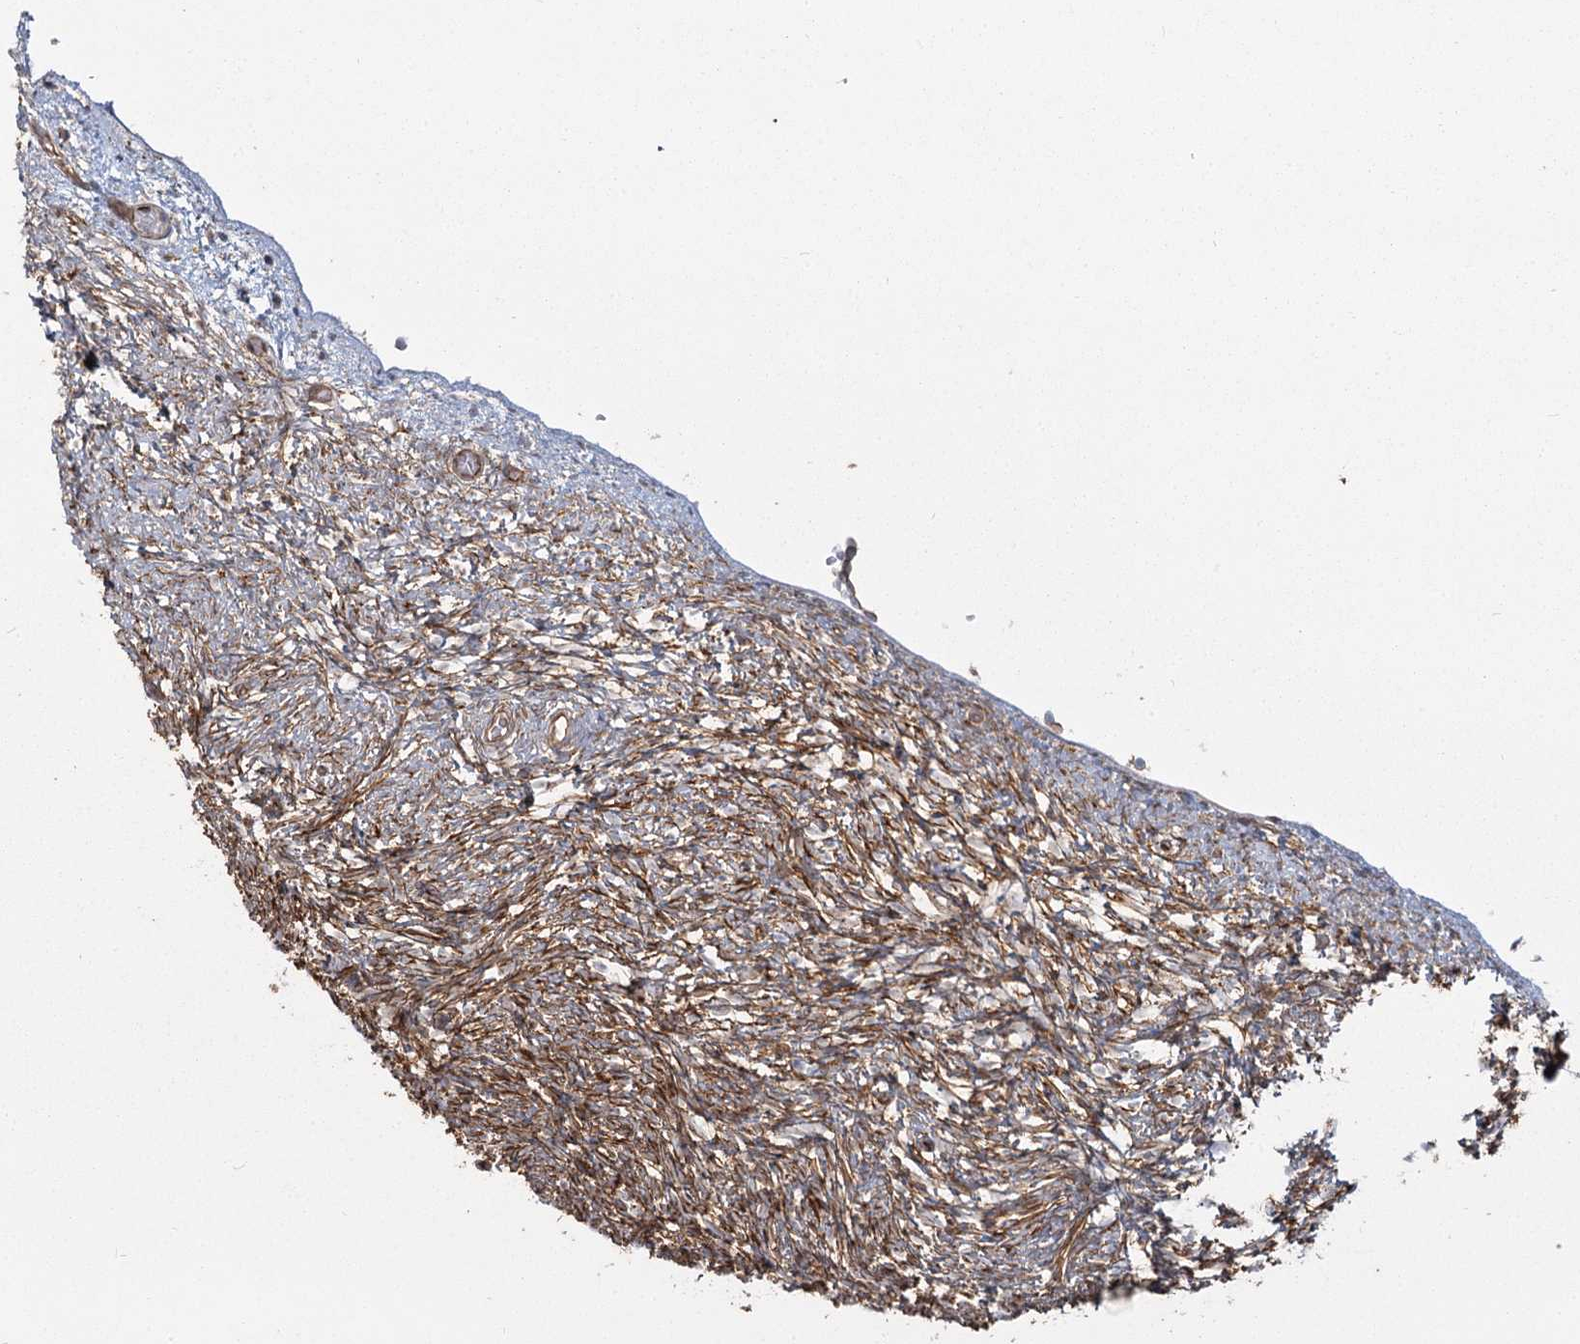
{"staining": {"intensity": "negative", "quantity": "none", "location": "none"}, "tissue": "ovary", "cell_type": "Follicle cells", "image_type": "normal", "snomed": [{"axis": "morphology", "description": "Normal tissue, NOS"}, {"axis": "topography", "description": "Ovary"}], "caption": "A histopathology image of ovary stained for a protein reveals no brown staining in follicle cells. Nuclei are stained in blue.", "gene": "RPP14", "patient": {"sex": "female", "age": 34}}